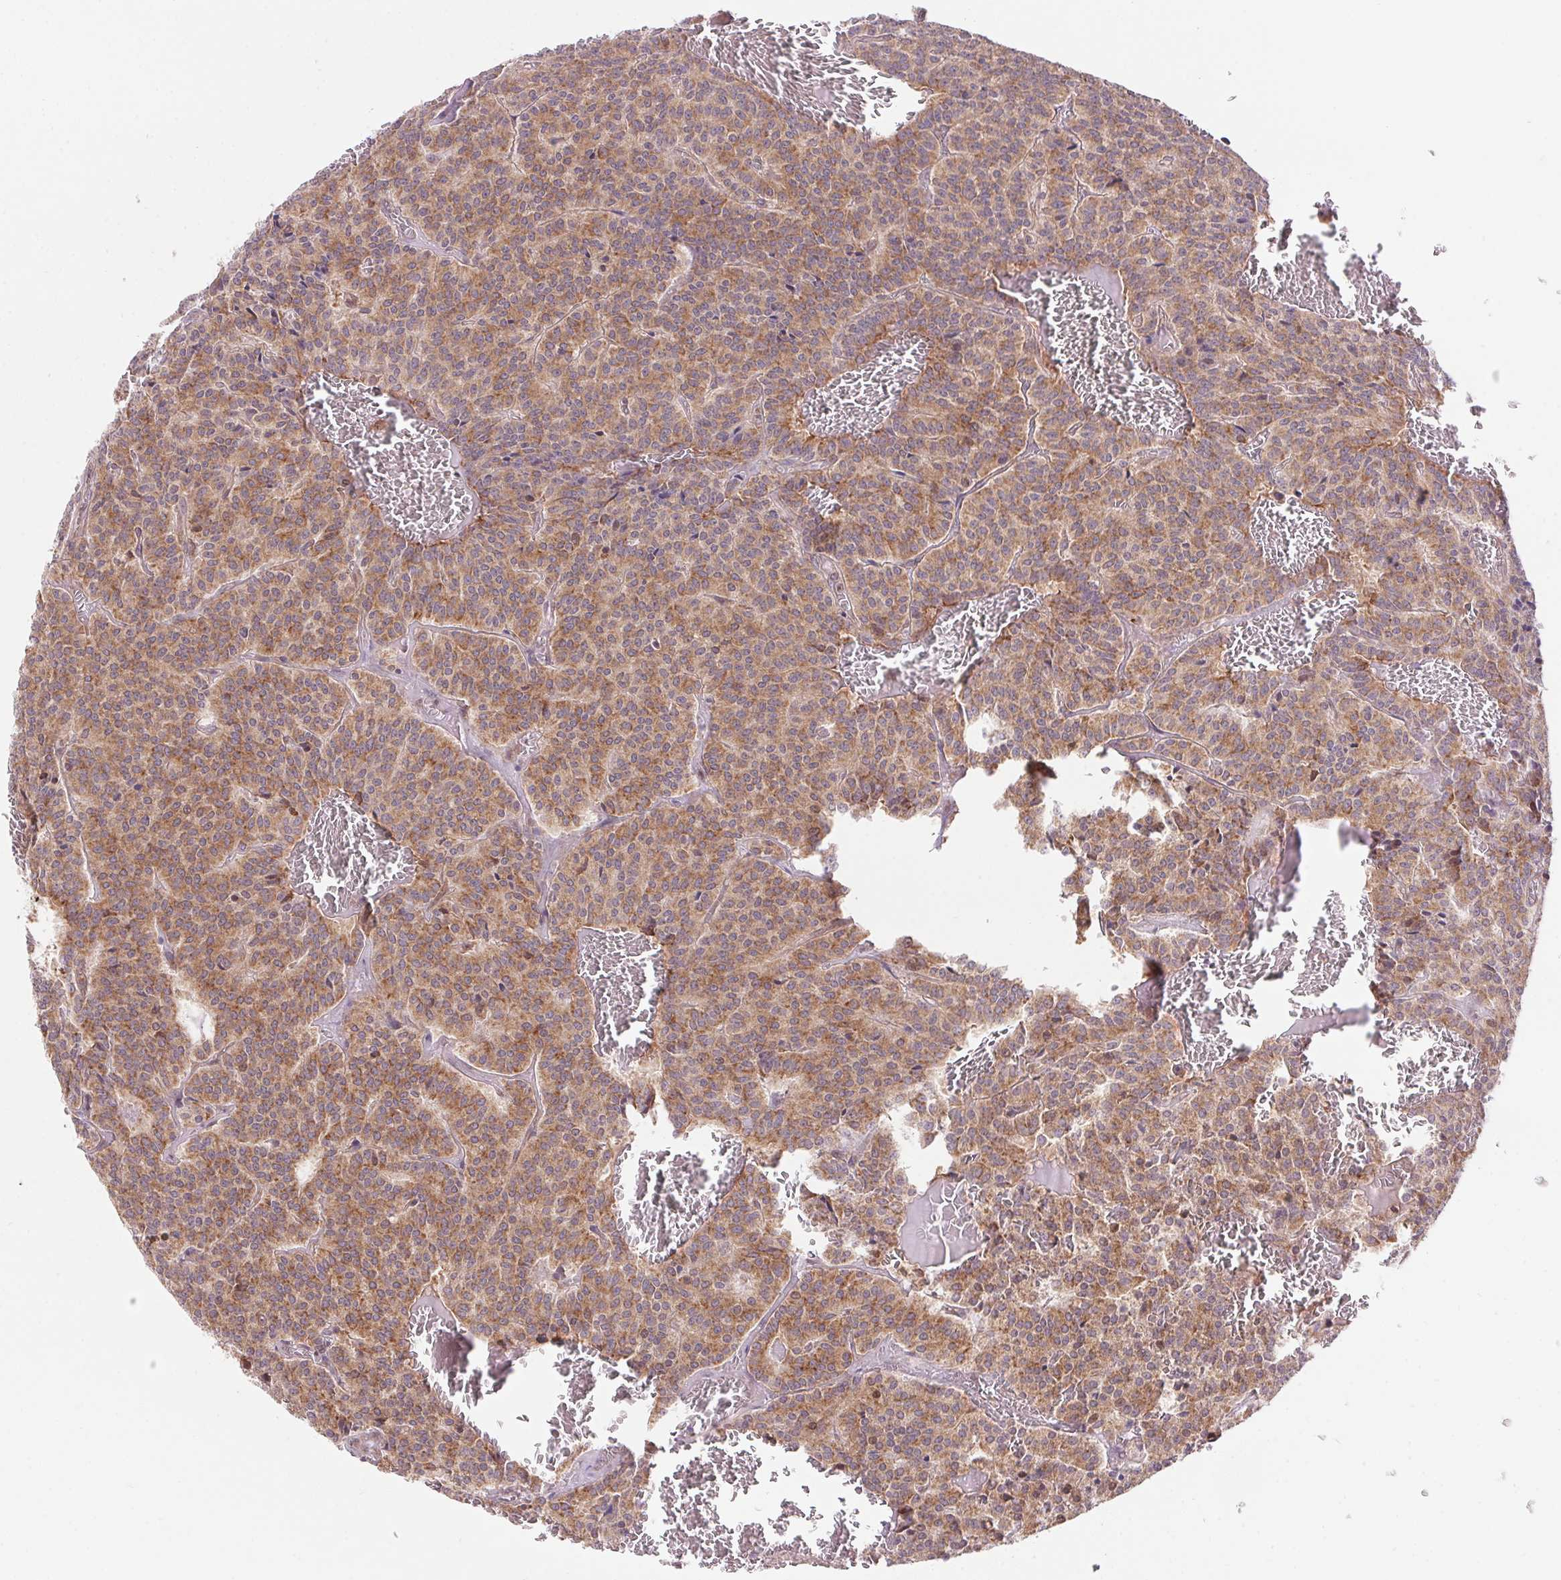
{"staining": {"intensity": "moderate", "quantity": ">75%", "location": "cytoplasmic/membranous"}, "tissue": "carcinoid", "cell_type": "Tumor cells", "image_type": "cancer", "snomed": [{"axis": "morphology", "description": "Carcinoid, malignant, NOS"}, {"axis": "topography", "description": "Lung"}], "caption": "This histopathology image exhibits carcinoid (malignant) stained with IHC to label a protein in brown. The cytoplasmic/membranous of tumor cells show moderate positivity for the protein. Nuclei are counter-stained blue.", "gene": "KLHL20", "patient": {"sex": "male", "age": 70}}